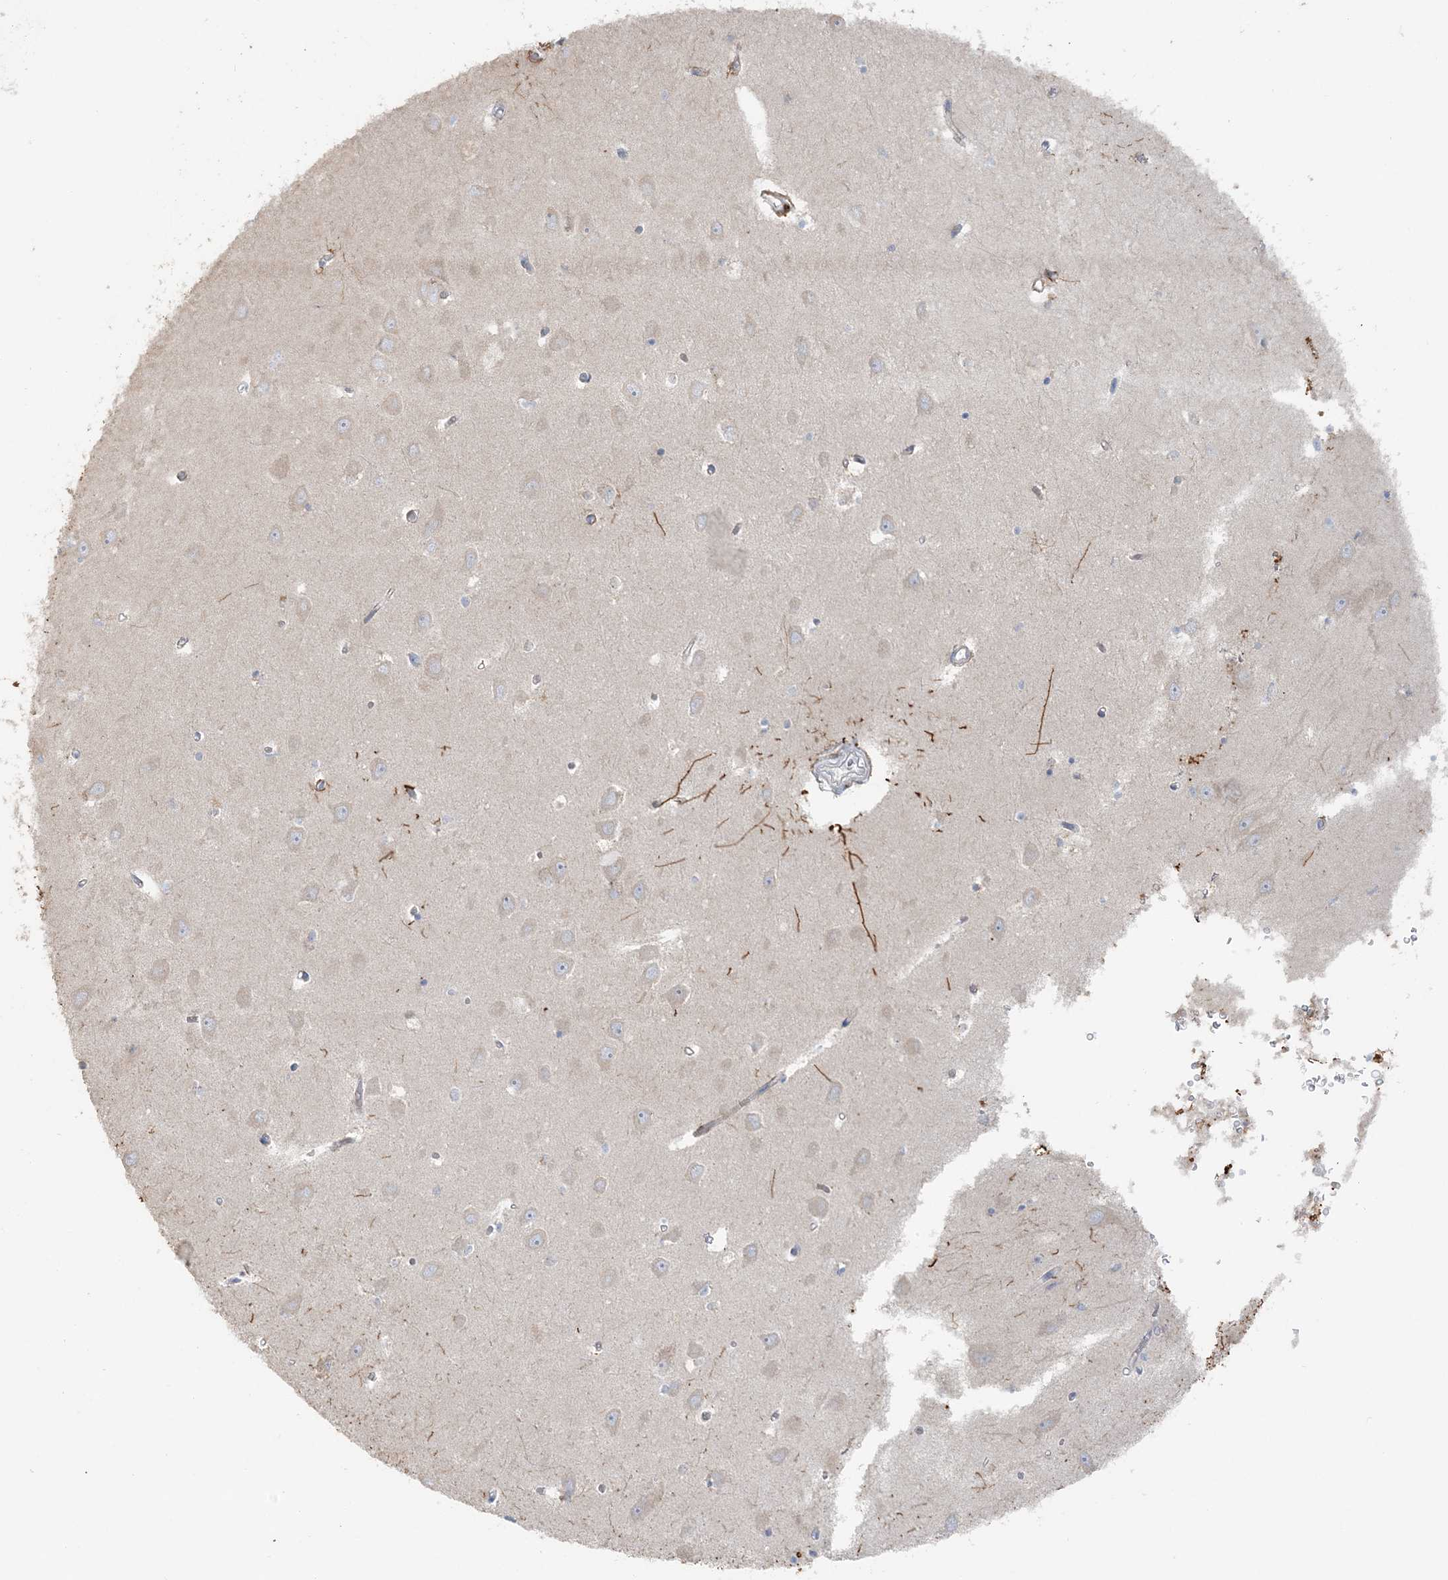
{"staining": {"intensity": "negative", "quantity": "none", "location": "none"}, "tissue": "hippocampus", "cell_type": "Glial cells", "image_type": "normal", "snomed": [{"axis": "morphology", "description": "Normal tissue, NOS"}, {"axis": "topography", "description": "Hippocampus"}], "caption": "Protein analysis of benign hippocampus reveals no significant positivity in glial cells.", "gene": "TBC1D5", "patient": {"sex": "male", "age": 70}}